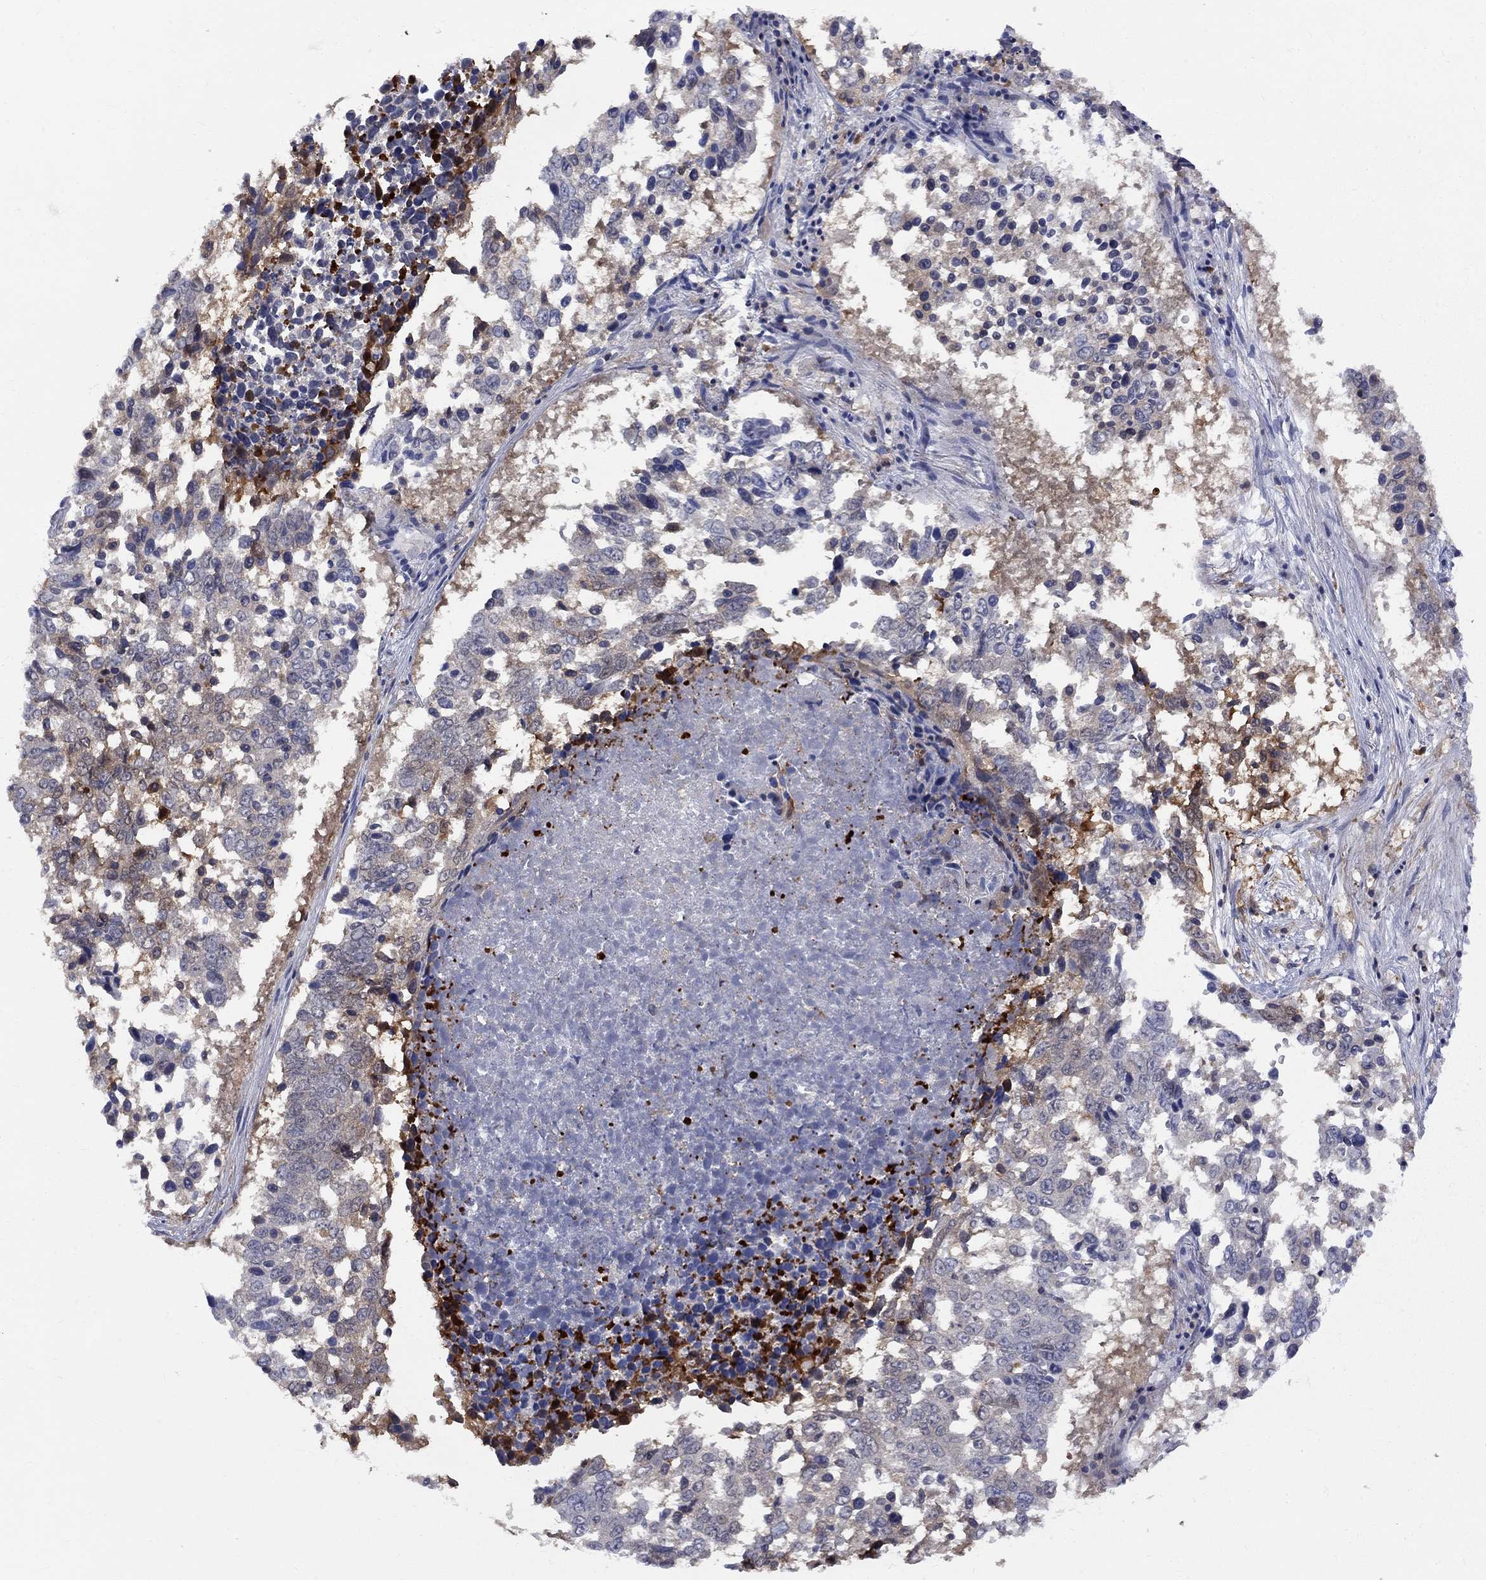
{"staining": {"intensity": "negative", "quantity": "none", "location": "none"}, "tissue": "lung cancer", "cell_type": "Tumor cells", "image_type": "cancer", "snomed": [{"axis": "morphology", "description": "Squamous cell carcinoma, NOS"}, {"axis": "topography", "description": "Lung"}], "caption": "Lung cancer (squamous cell carcinoma) stained for a protein using immunohistochemistry (IHC) shows no positivity tumor cells.", "gene": "HKDC1", "patient": {"sex": "male", "age": 82}}